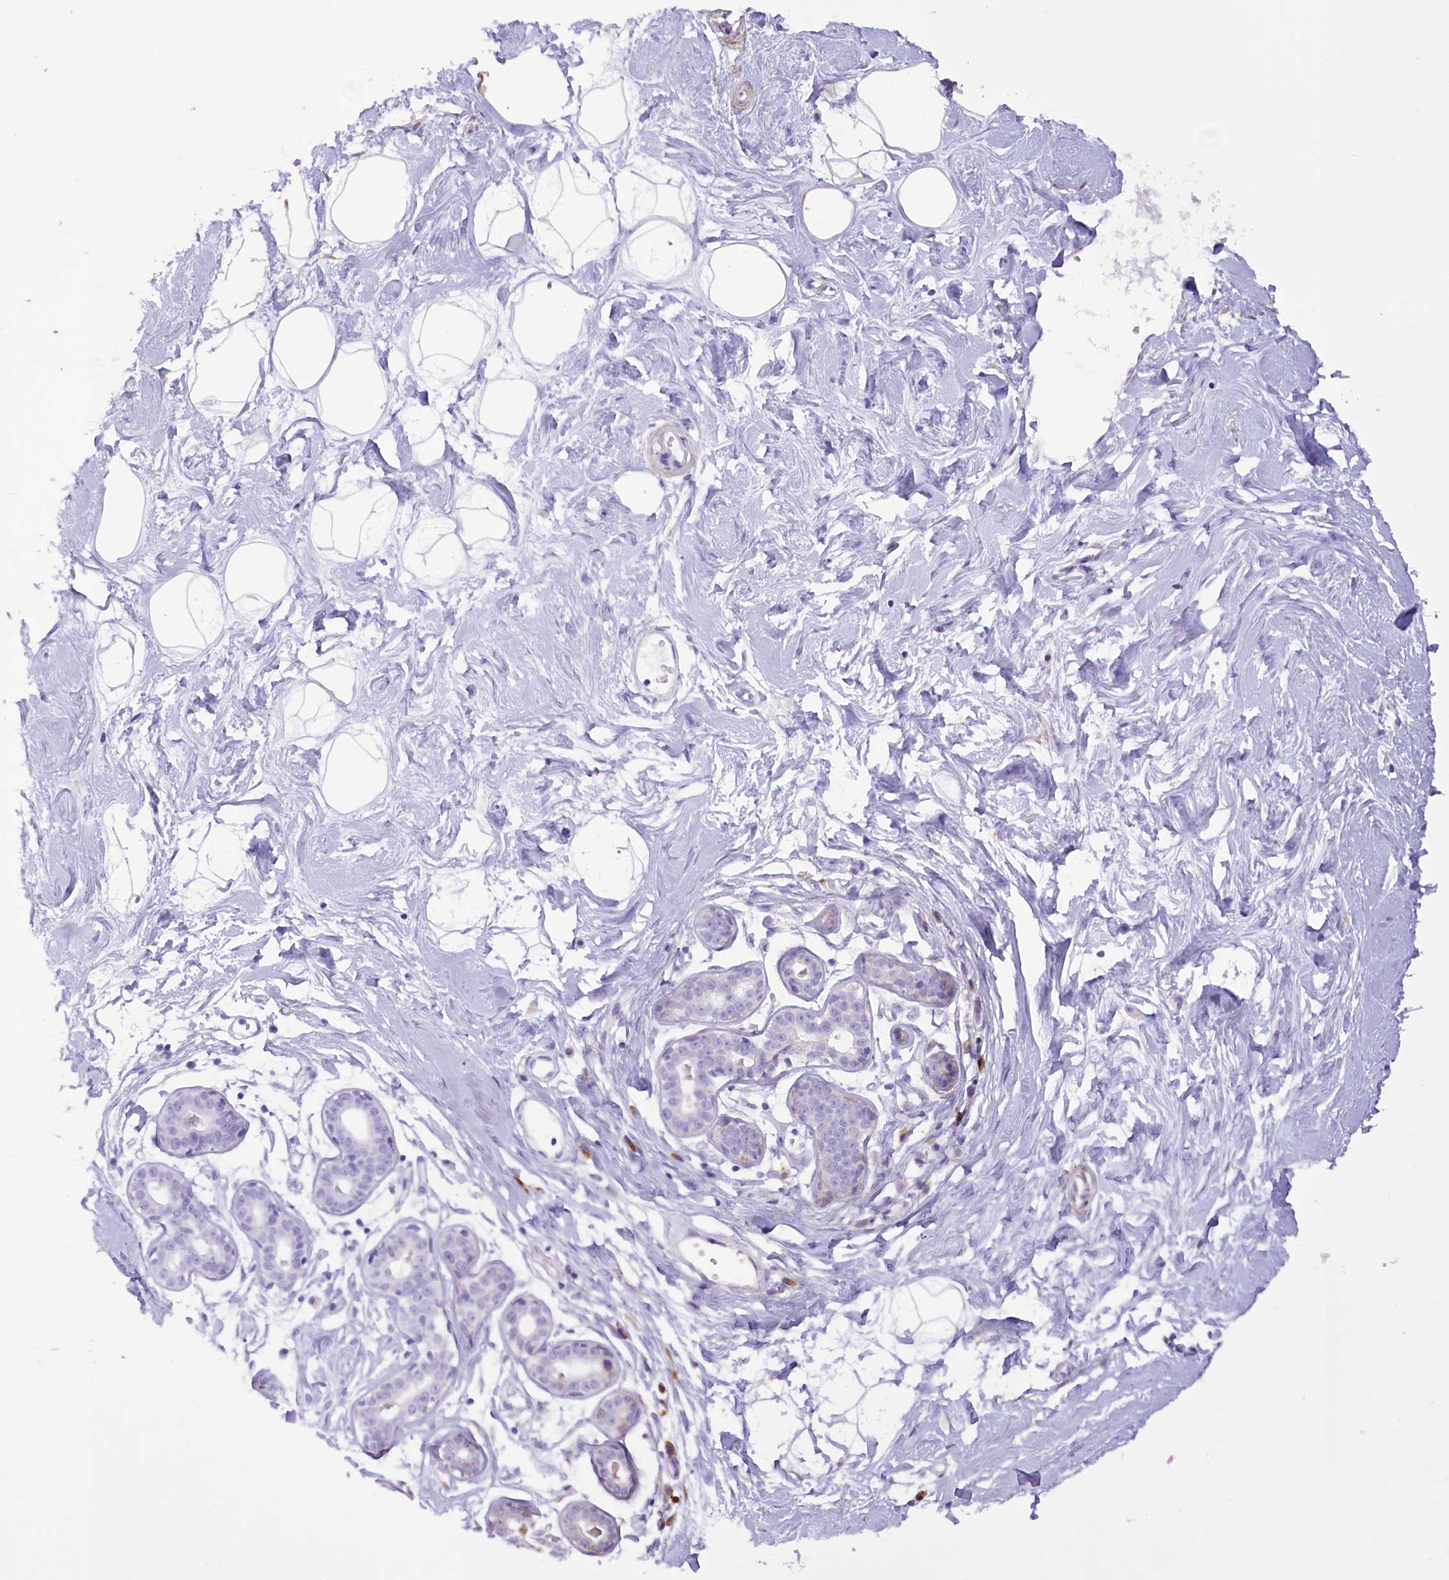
{"staining": {"intensity": "moderate", "quantity": "<25%", "location": "cytoplasmic/membranous"}, "tissue": "breast", "cell_type": "Adipocytes", "image_type": "normal", "snomed": [{"axis": "morphology", "description": "Normal tissue, NOS"}, {"axis": "morphology", "description": "Adenoma, NOS"}, {"axis": "topography", "description": "Breast"}], "caption": "Immunohistochemistry (IHC) micrograph of unremarkable human breast stained for a protein (brown), which demonstrates low levels of moderate cytoplasmic/membranous positivity in approximately <25% of adipocytes.", "gene": "NCKAP5", "patient": {"sex": "female", "age": 23}}